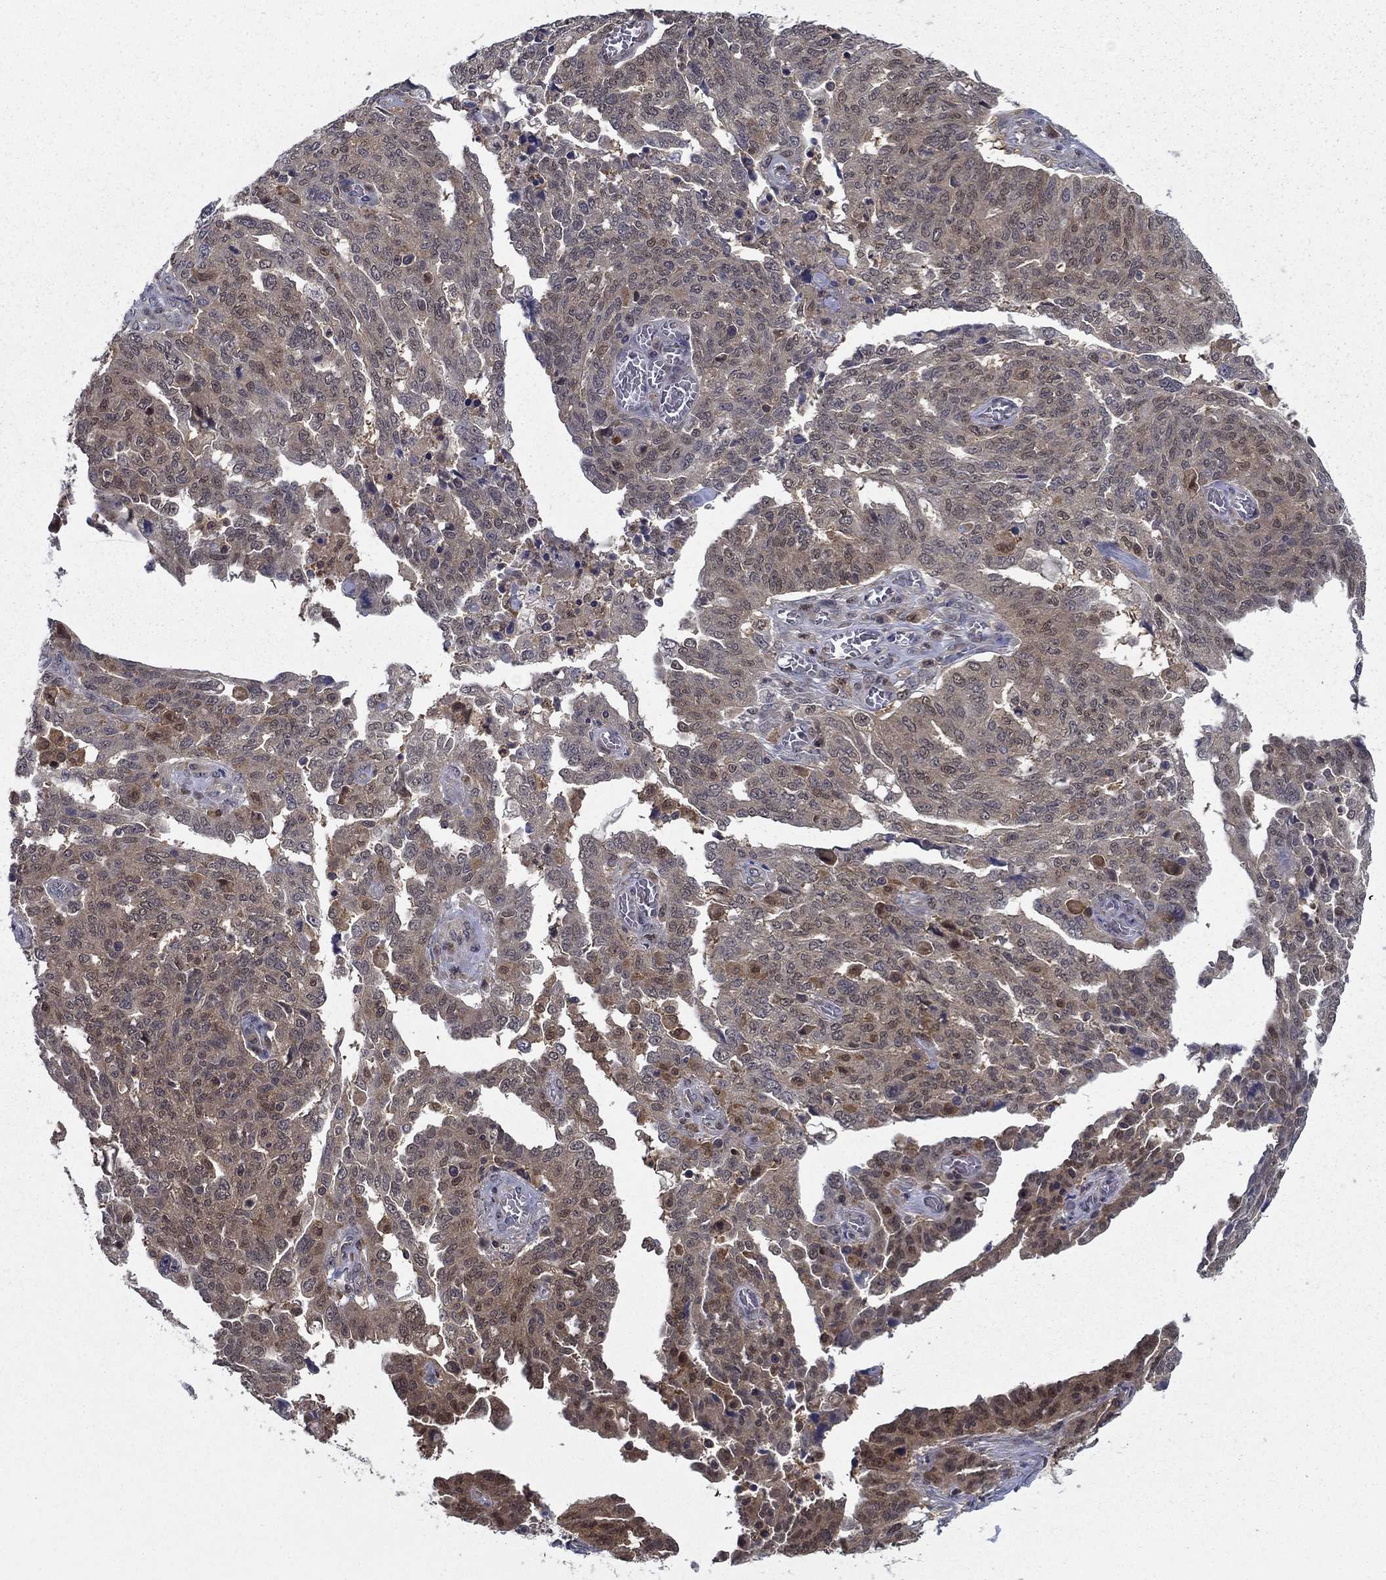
{"staining": {"intensity": "weak", "quantity": "25%-75%", "location": "cytoplasmic/membranous"}, "tissue": "ovarian cancer", "cell_type": "Tumor cells", "image_type": "cancer", "snomed": [{"axis": "morphology", "description": "Cystadenocarcinoma, serous, NOS"}, {"axis": "topography", "description": "Ovary"}], "caption": "The immunohistochemical stain labels weak cytoplasmic/membranous expression in tumor cells of serous cystadenocarcinoma (ovarian) tissue.", "gene": "NIT2", "patient": {"sex": "female", "age": 67}}